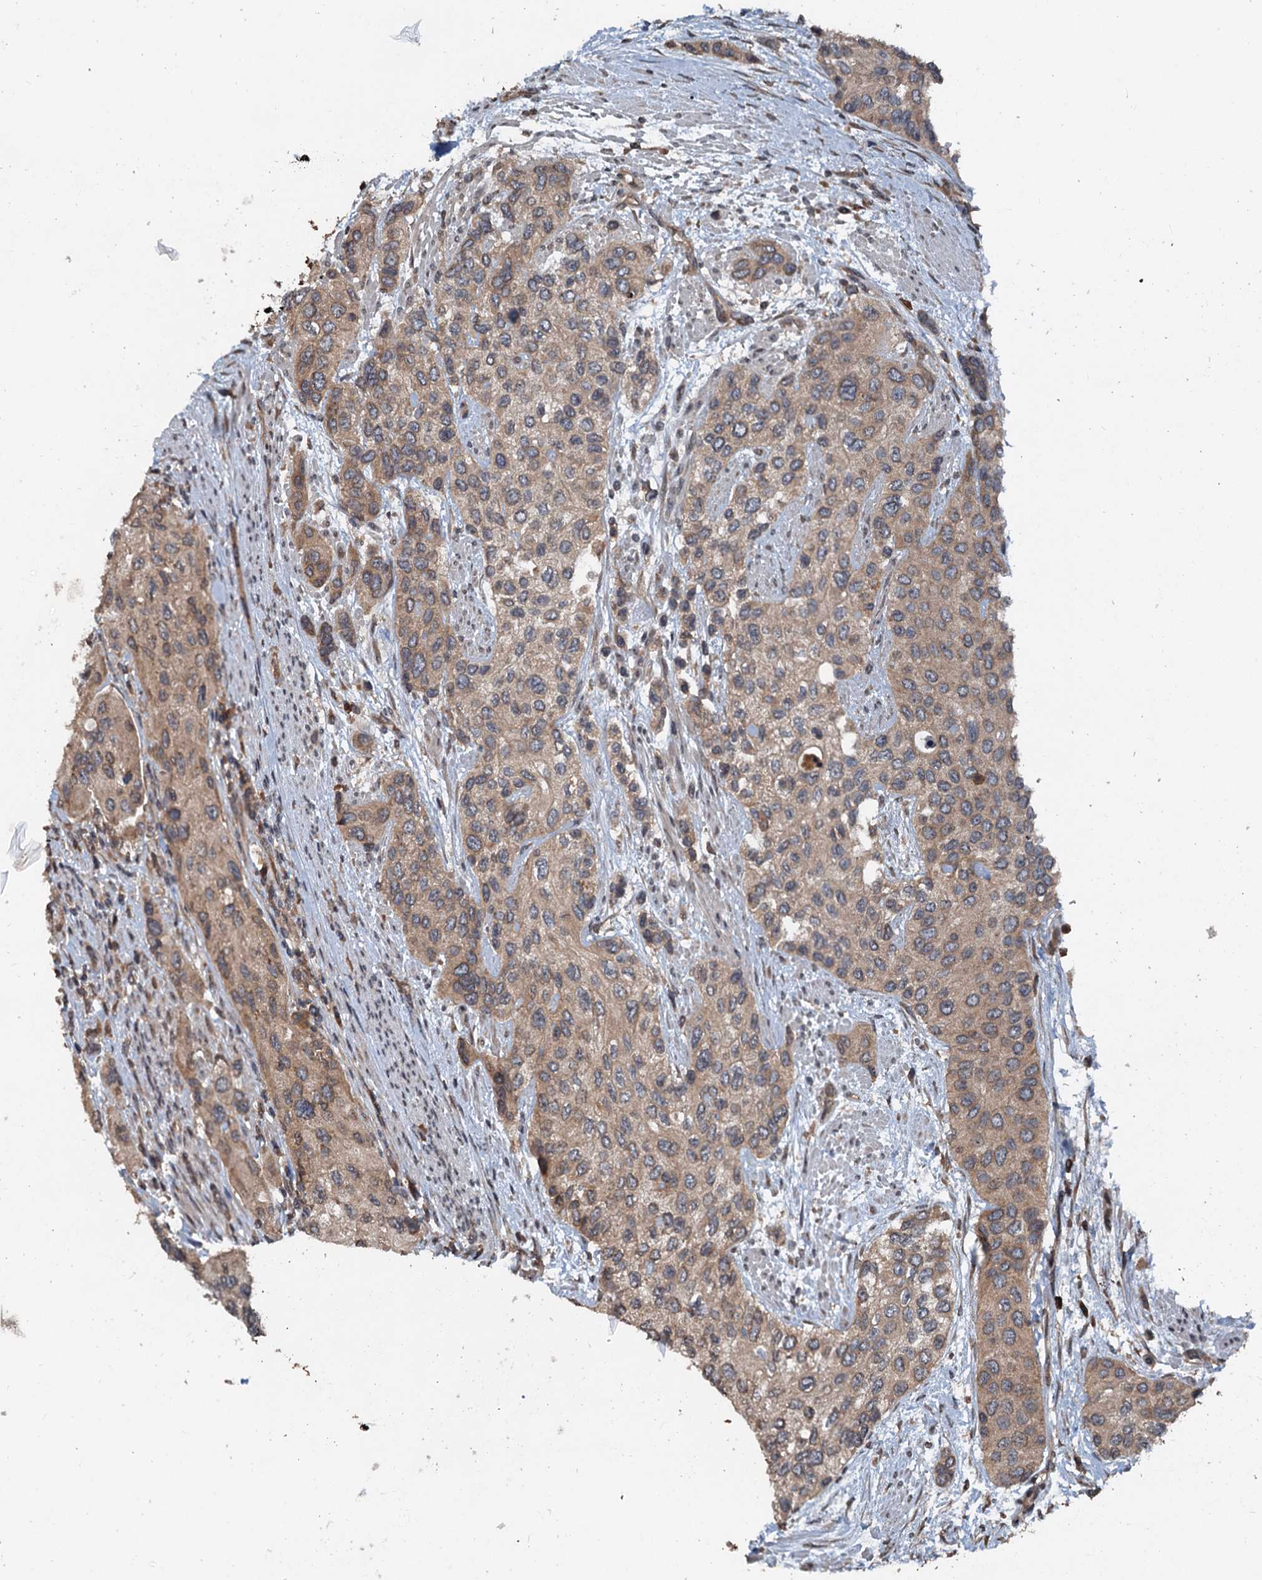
{"staining": {"intensity": "moderate", "quantity": ">75%", "location": "cytoplasmic/membranous"}, "tissue": "urothelial cancer", "cell_type": "Tumor cells", "image_type": "cancer", "snomed": [{"axis": "morphology", "description": "Normal tissue, NOS"}, {"axis": "morphology", "description": "Urothelial carcinoma, High grade"}, {"axis": "topography", "description": "Vascular tissue"}, {"axis": "topography", "description": "Urinary bladder"}], "caption": "Human high-grade urothelial carcinoma stained with a brown dye demonstrates moderate cytoplasmic/membranous positive expression in approximately >75% of tumor cells.", "gene": "N4BP2L2", "patient": {"sex": "female", "age": 56}}